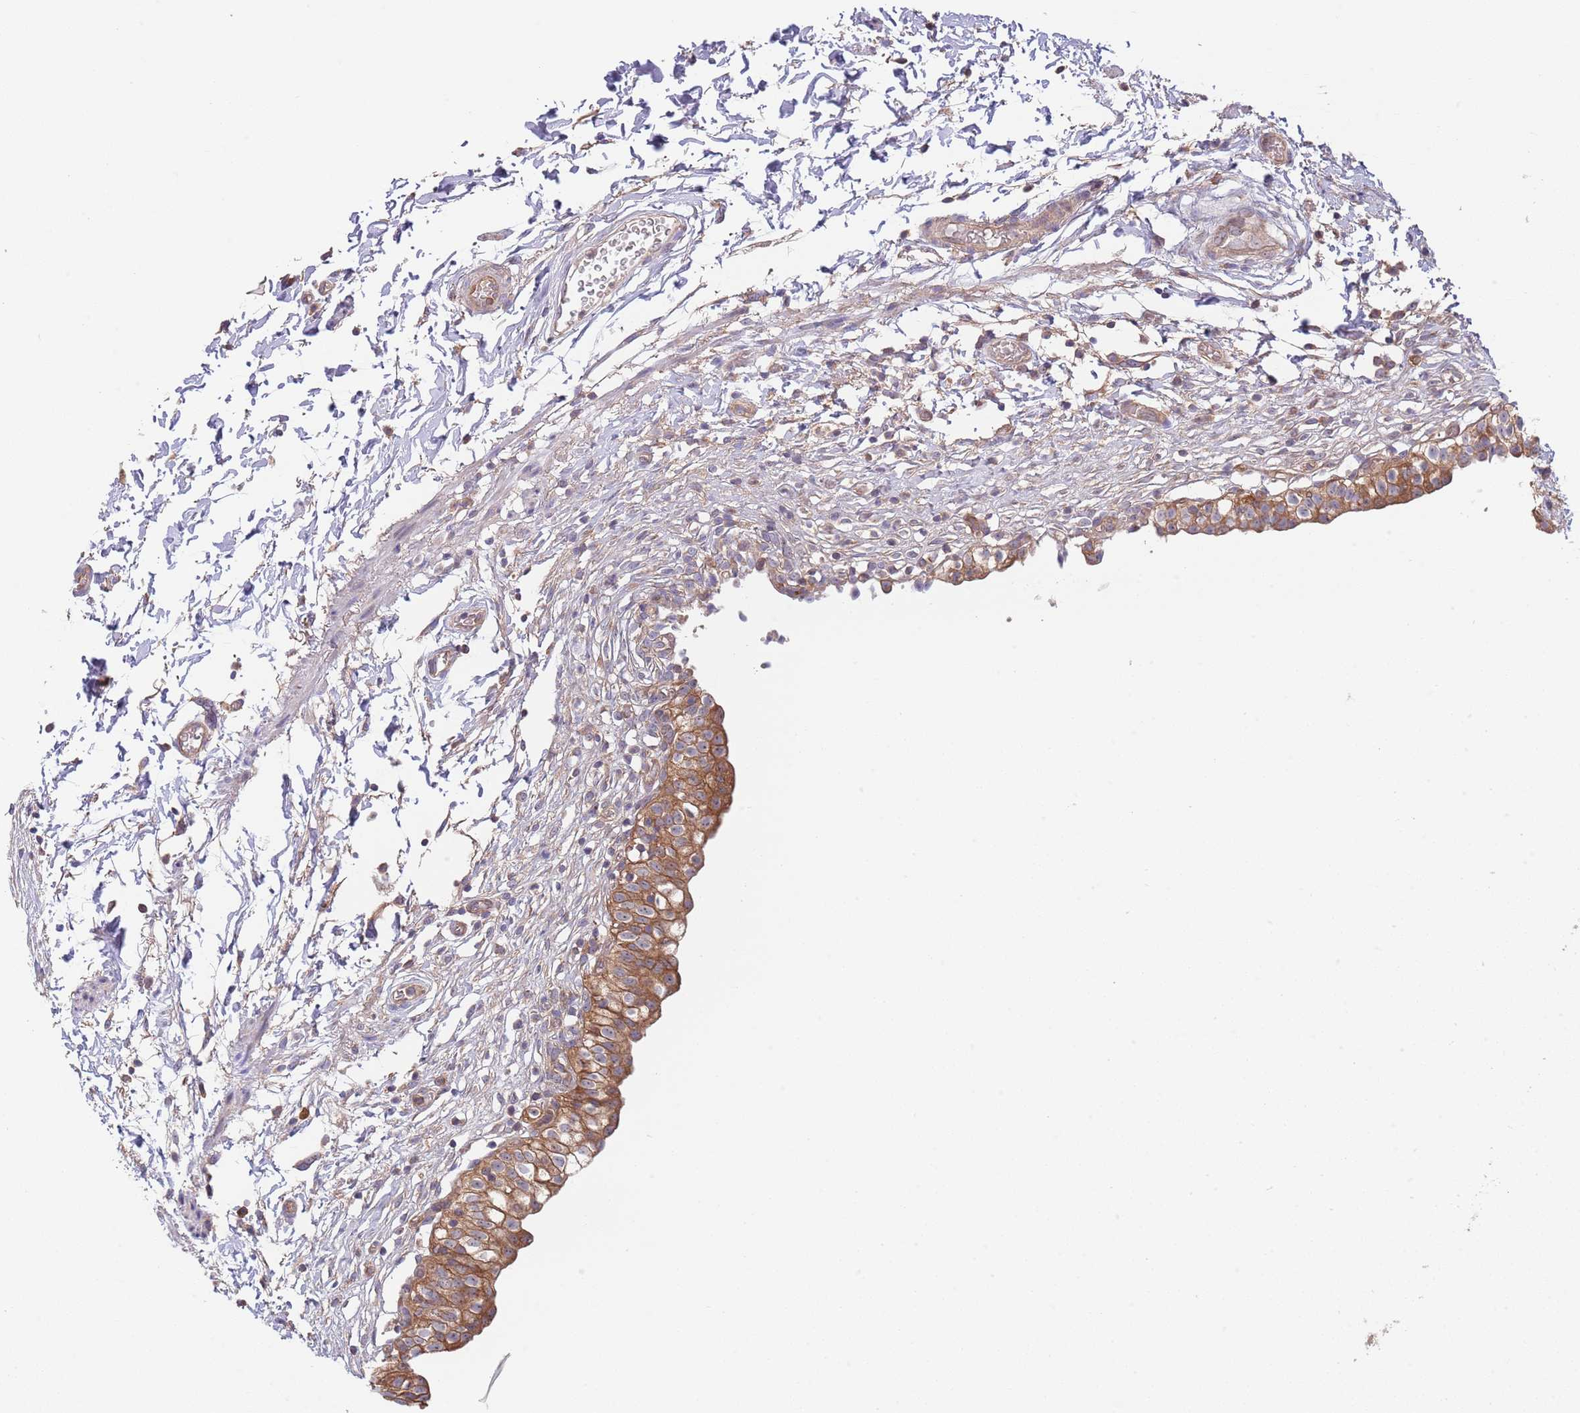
{"staining": {"intensity": "strong", "quantity": ">75%", "location": "cytoplasmic/membranous"}, "tissue": "urinary bladder", "cell_type": "Urothelial cells", "image_type": "normal", "snomed": [{"axis": "morphology", "description": "Normal tissue, NOS"}, {"axis": "topography", "description": "Urinary bladder"}, {"axis": "topography", "description": "Peripheral nerve tissue"}], "caption": "A brown stain highlights strong cytoplasmic/membranous expression of a protein in urothelial cells of benign human urinary bladder.", "gene": "EIF3F", "patient": {"sex": "male", "age": 55}}